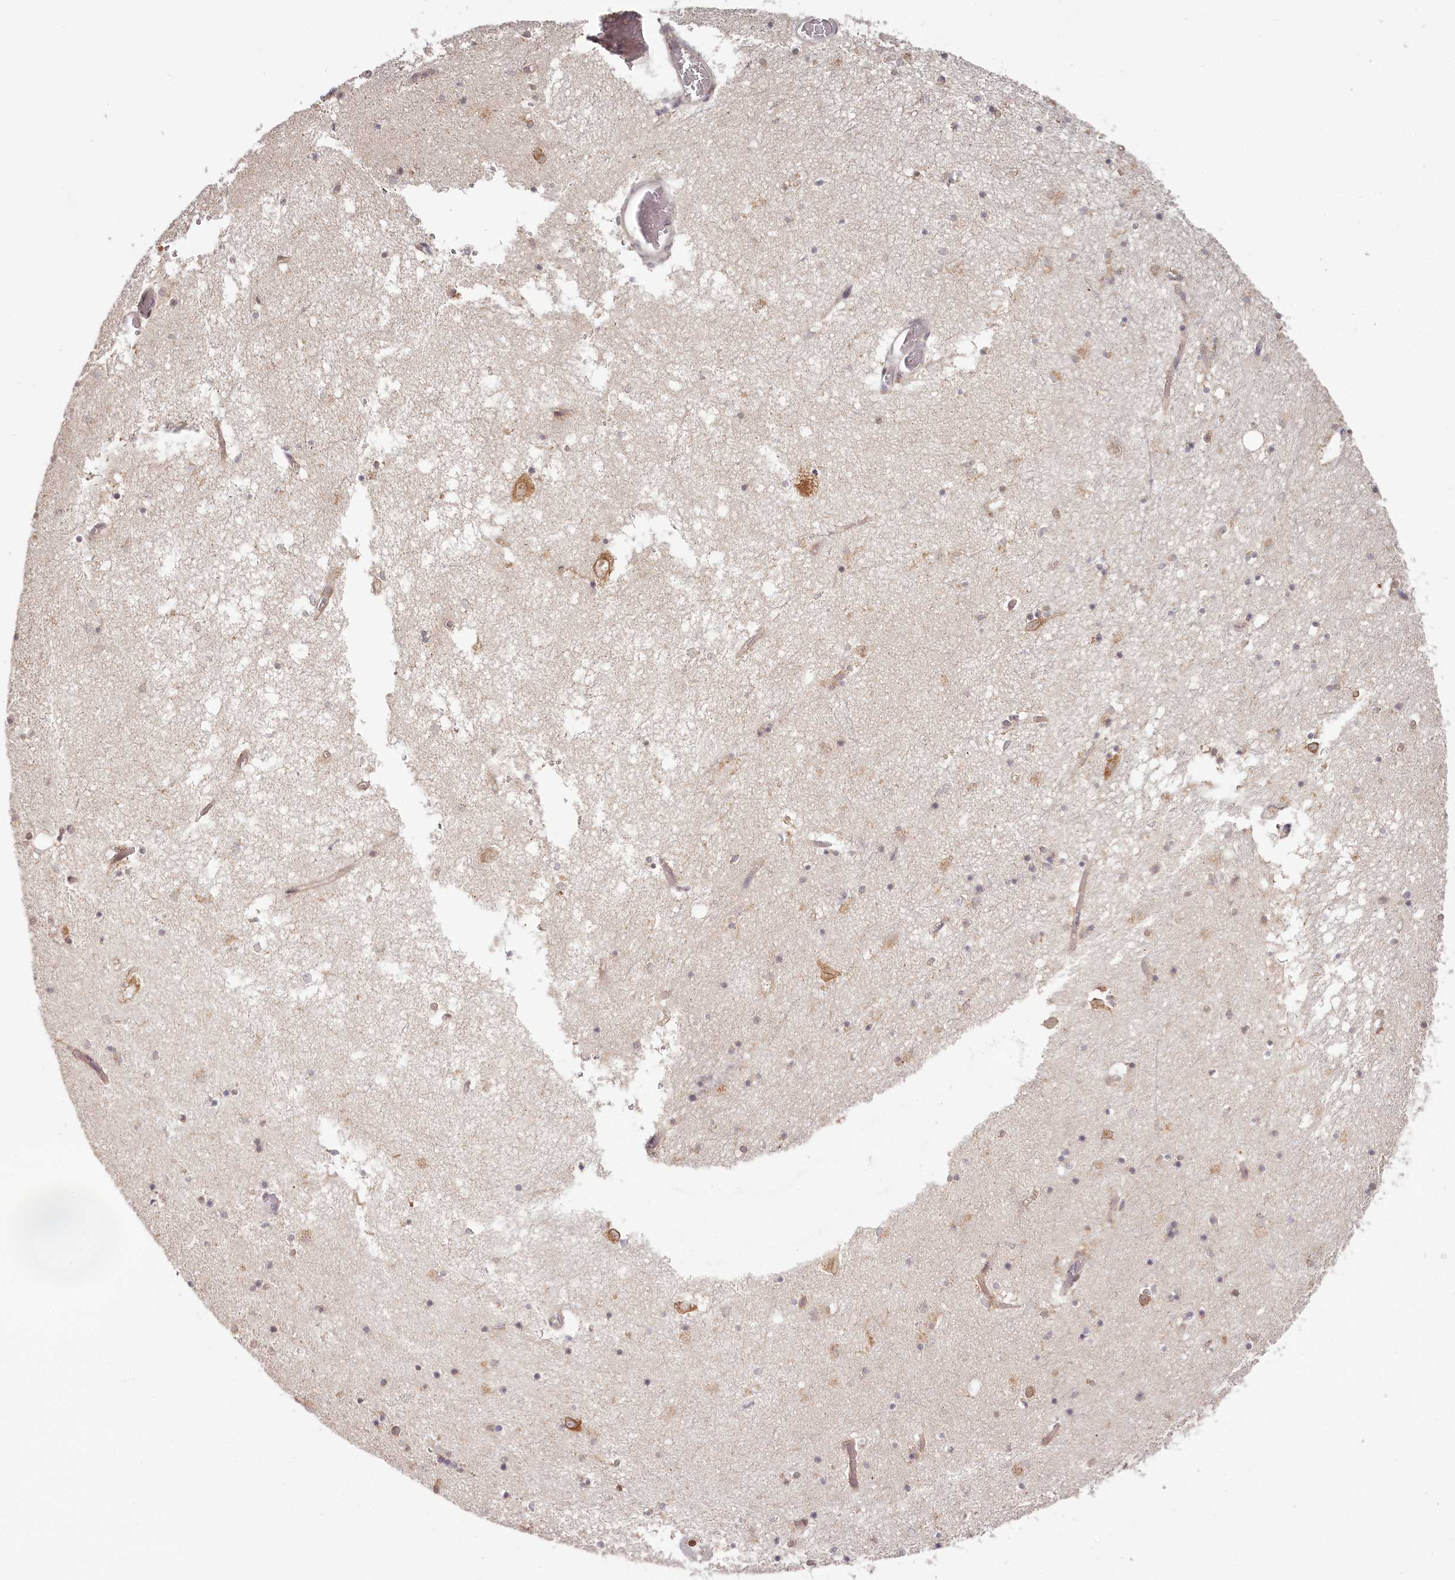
{"staining": {"intensity": "weak", "quantity": "<25%", "location": "cytoplasmic/membranous"}, "tissue": "hippocampus", "cell_type": "Glial cells", "image_type": "normal", "snomed": [{"axis": "morphology", "description": "Normal tissue, NOS"}, {"axis": "topography", "description": "Hippocampus"}], "caption": "An image of hippocampus stained for a protein displays no brown staining in glial cells.", "gene": "TMIE", "patient": {"sex": "male", "age": 70}}